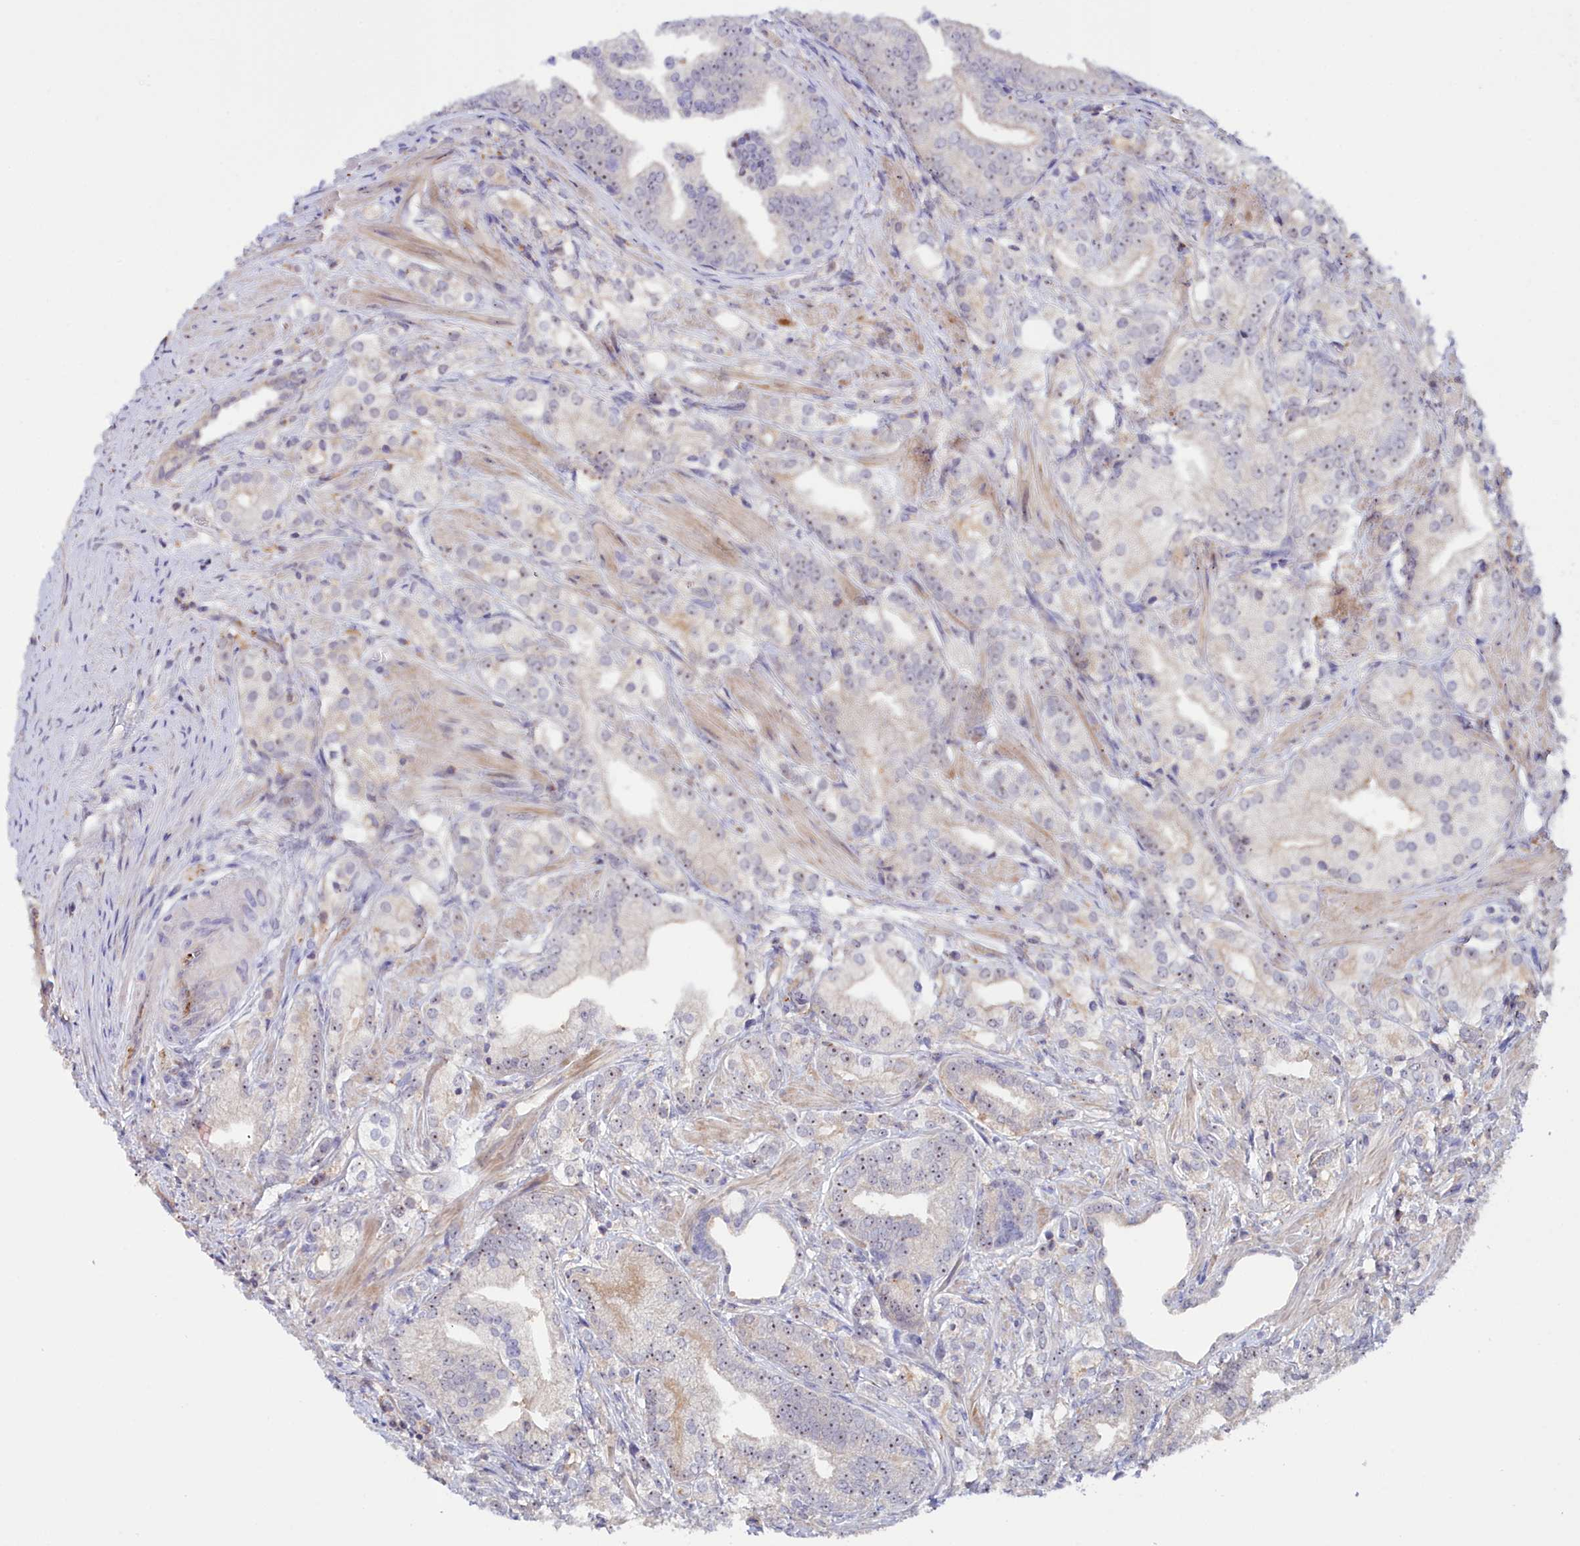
{"staining": {"intensity": "weak", "quantity": "25%-75%", "location": "nuclear"}, "tissue": "prostate cancer", "cell_type": "Tumor cells", "image_type": "cancer", "snomed": [{"axis": "morphology", "description": "Adenocarcinoma, High grade"}, {"axis": "topography", "description": "Prostate"}], "caption": "Protein staining by IHC shows weak nuclear positivity in approximately 25%-75% of tumor cells in prostate high-grade adenocarcinoma. (DAB IHC, brown staining for protein, blue staining for nuclei).", "gene": "NEURL4", "patient": {"sex": "male", "age": 50}}